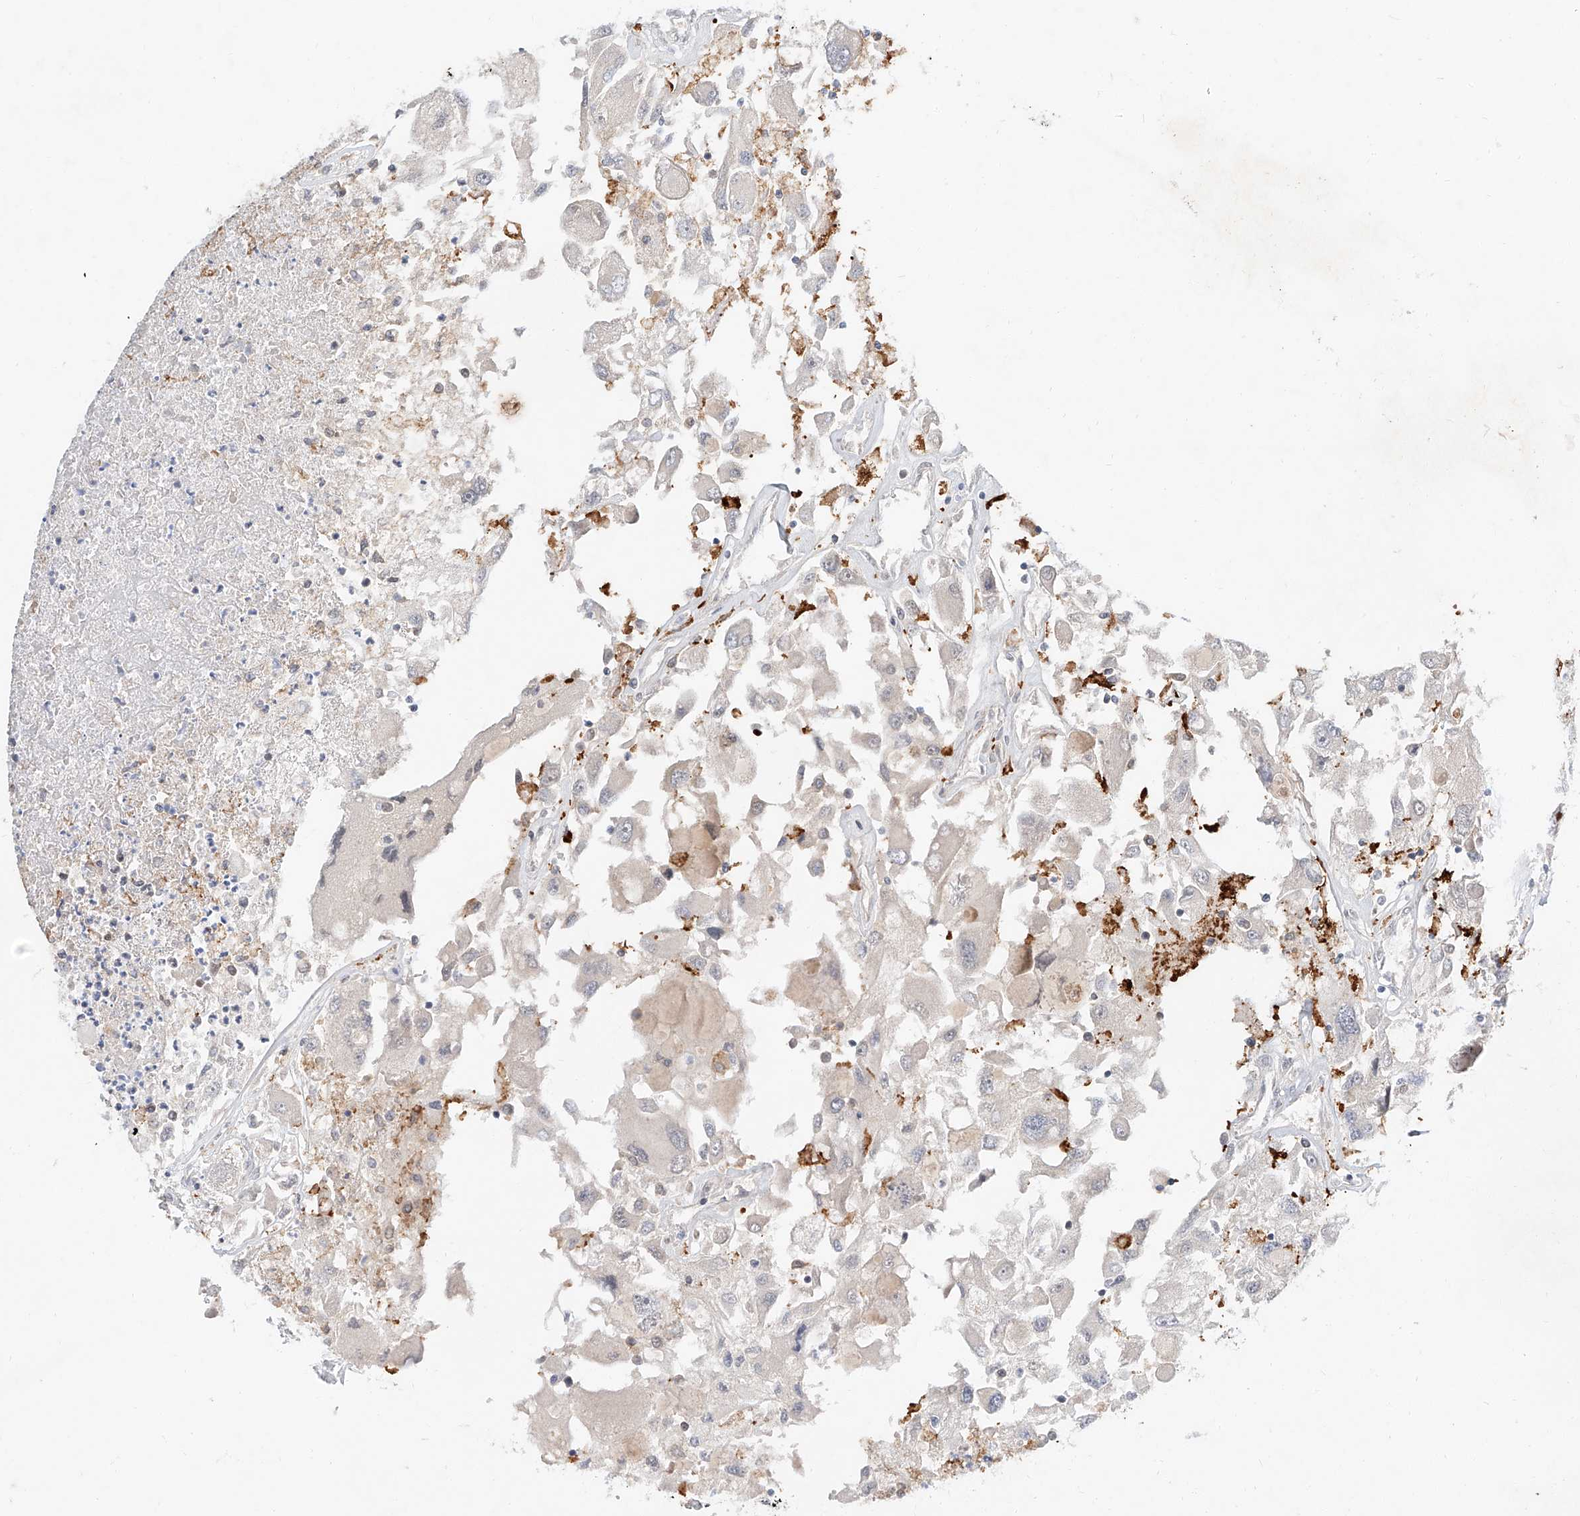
{"staining": {"intensity": "negative", "quantity": "none", "location": "none"}, "tissue": "renal cancer", "cell_type": "Tumor cells", "image_type": "cancer", "snomed": [{"axis": "morphology", "description": "Adenocarcinoma, NOS"}, {"axis": "topography", "description": "Kidney"}], "caption": "There is no significant positivity in tumor cells of adenocarcinoma (renal).", "gene": "DIRAS3", "patient": {"sex": "female", "age": 52}}